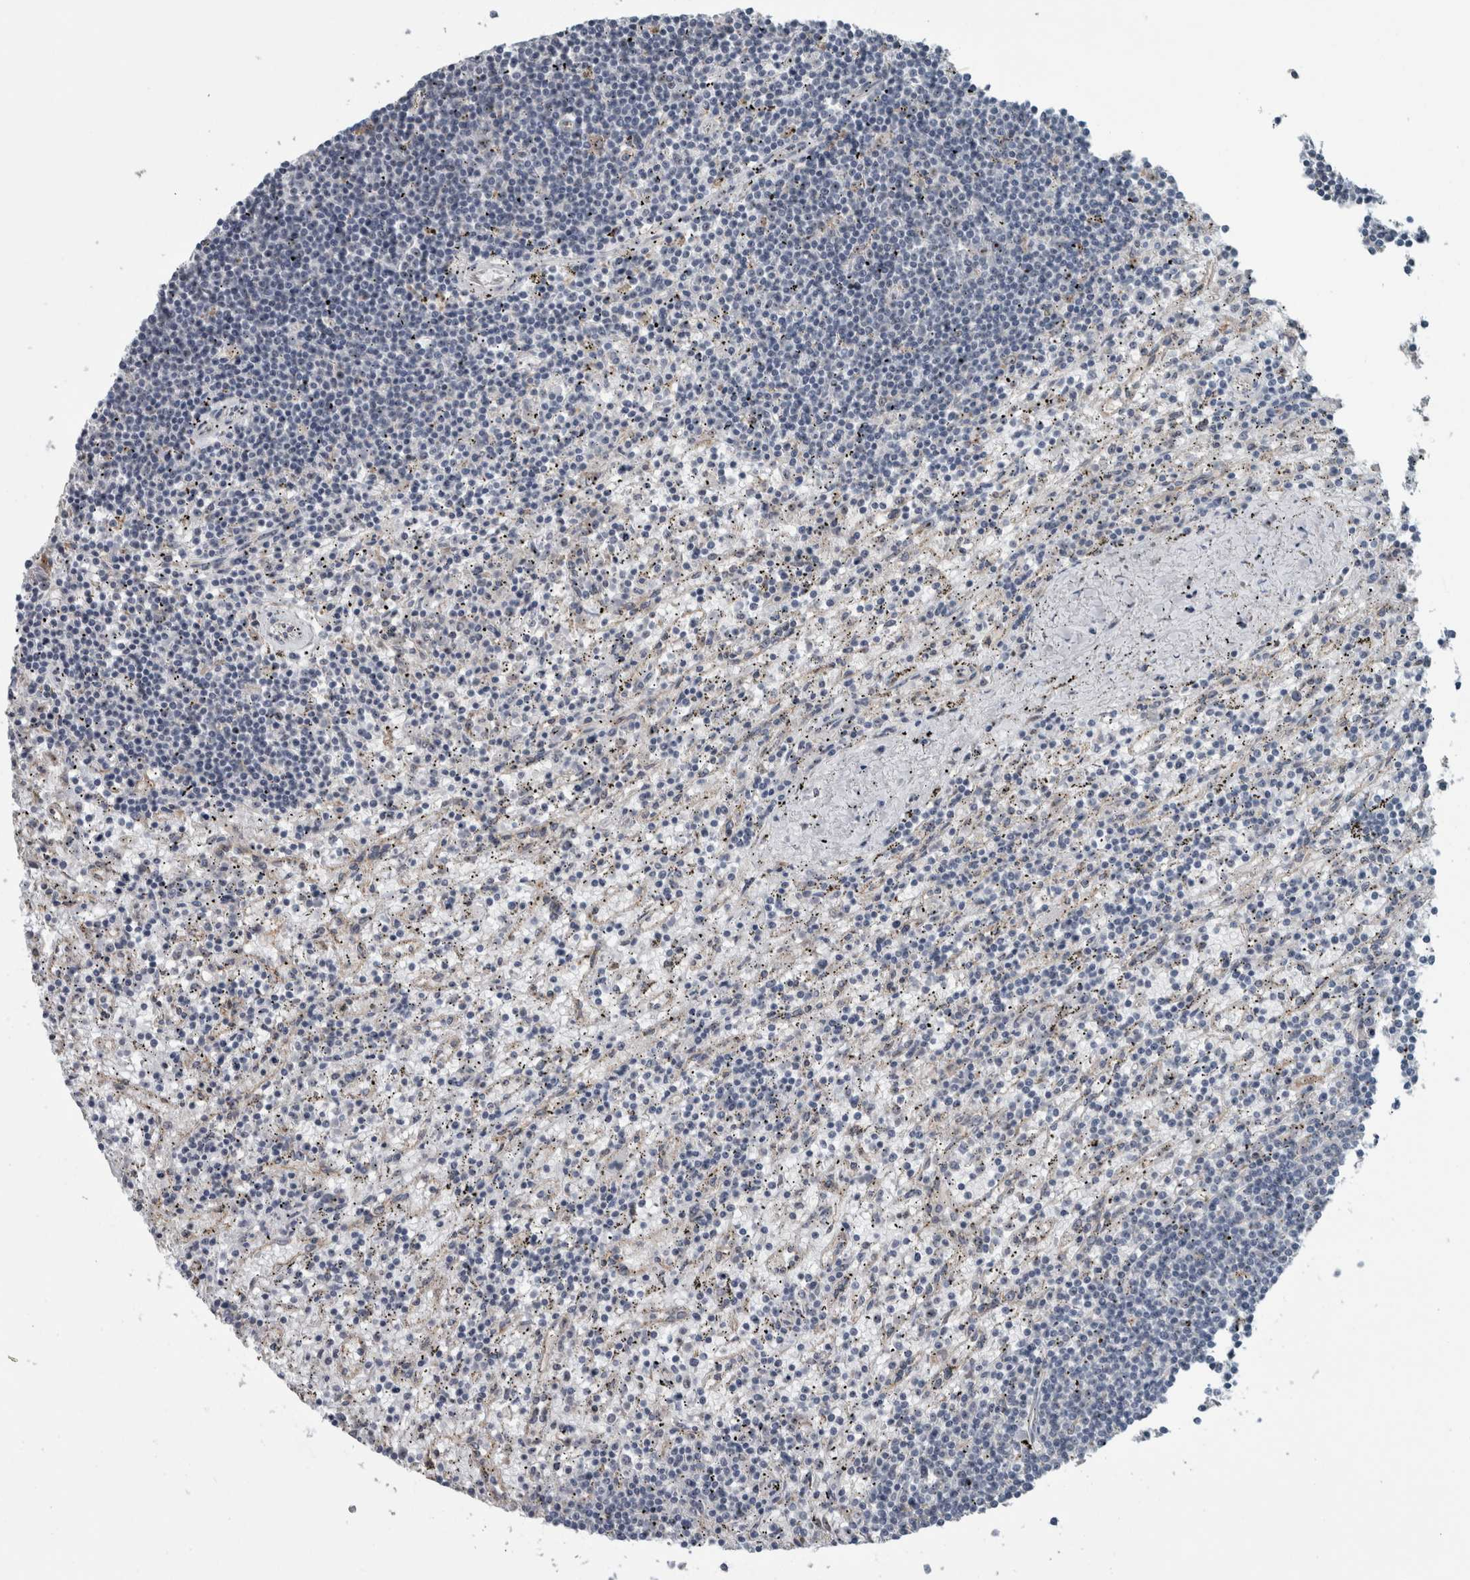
{"staining": {"intensity": "negative", "quantity": "none", "location": "none"}, "tissue": "lymphoma", "cell_type": "Tumor cells", "image_type": "cancer", "snomed": [{"axis": "morphology", "description": "Malignant lymphoma, non-Hodgkin's type, Low grade"}, {"axis": "topography", "description": "Spleen"}], "caption": "Tumor cells are negative for brown protein staining in lymphoma. (Immunohistochemistry, brightfield microscopy, high magnification).", "gene": "UTP6", "patient": {"sex": "male", "age": 76}}